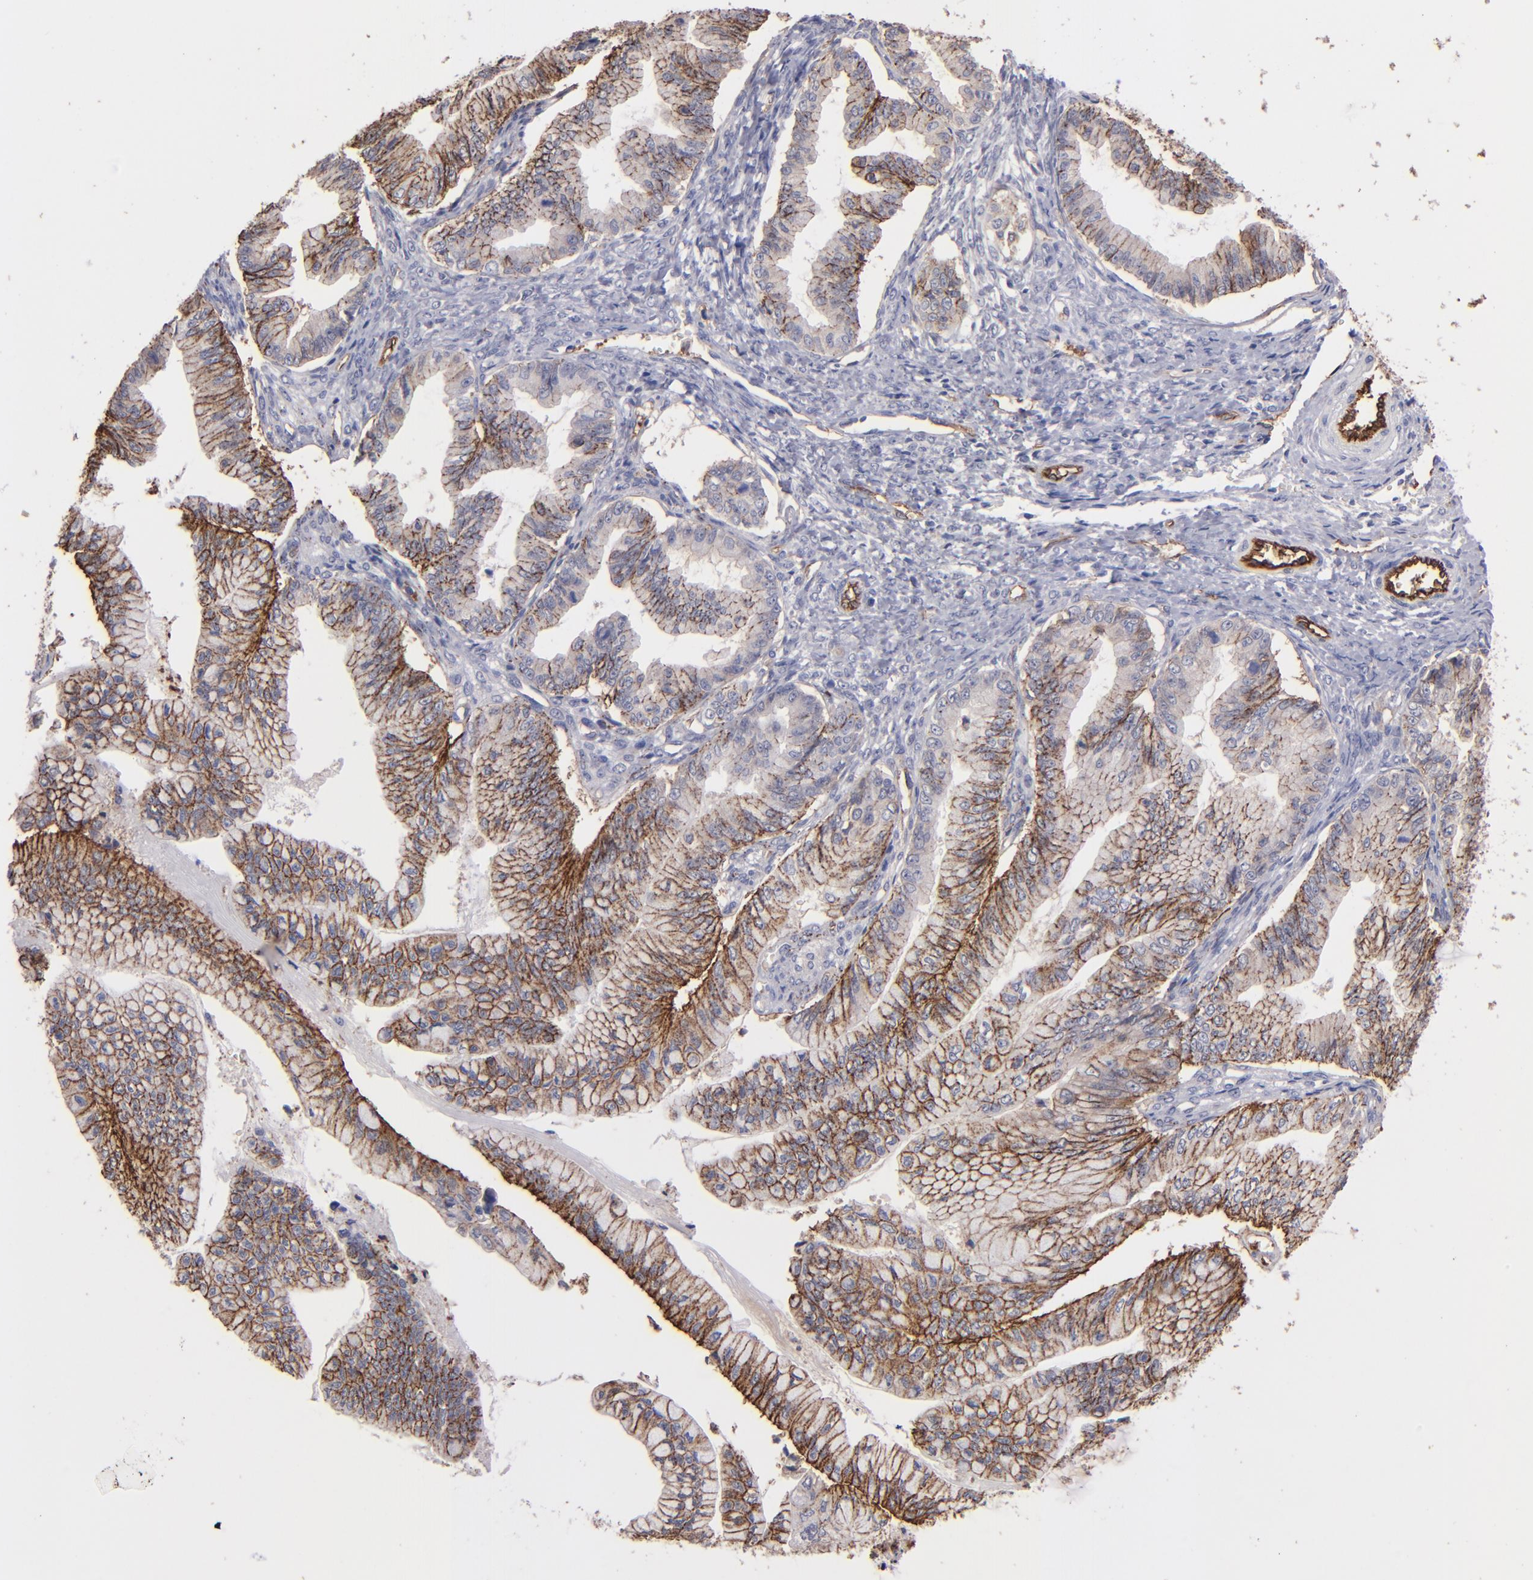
{"staining": {"intensity": "moderate", "quantity": ">75%", "location": "cytoplasmic/membranous"}, "tissue": "ovarian cancer", "cell_type": "Tumor cells", "image_type": "cancer", "snomed": [{"axis": "morphology", "description": "Cystadenocarcinoma, mucinous, NOS"}, {"axis": "topography", "description": "Ovary"}], "caption": "Brown immunohistochemical staining in human ovarian cancer (mucinous cystadenocarcinoma) demonstrates moderate cytoplasmic/membranous staining in about >75% of tumor cells.", "gene": "CLDN5", "patient": {"sex": "female", "age": 36}}